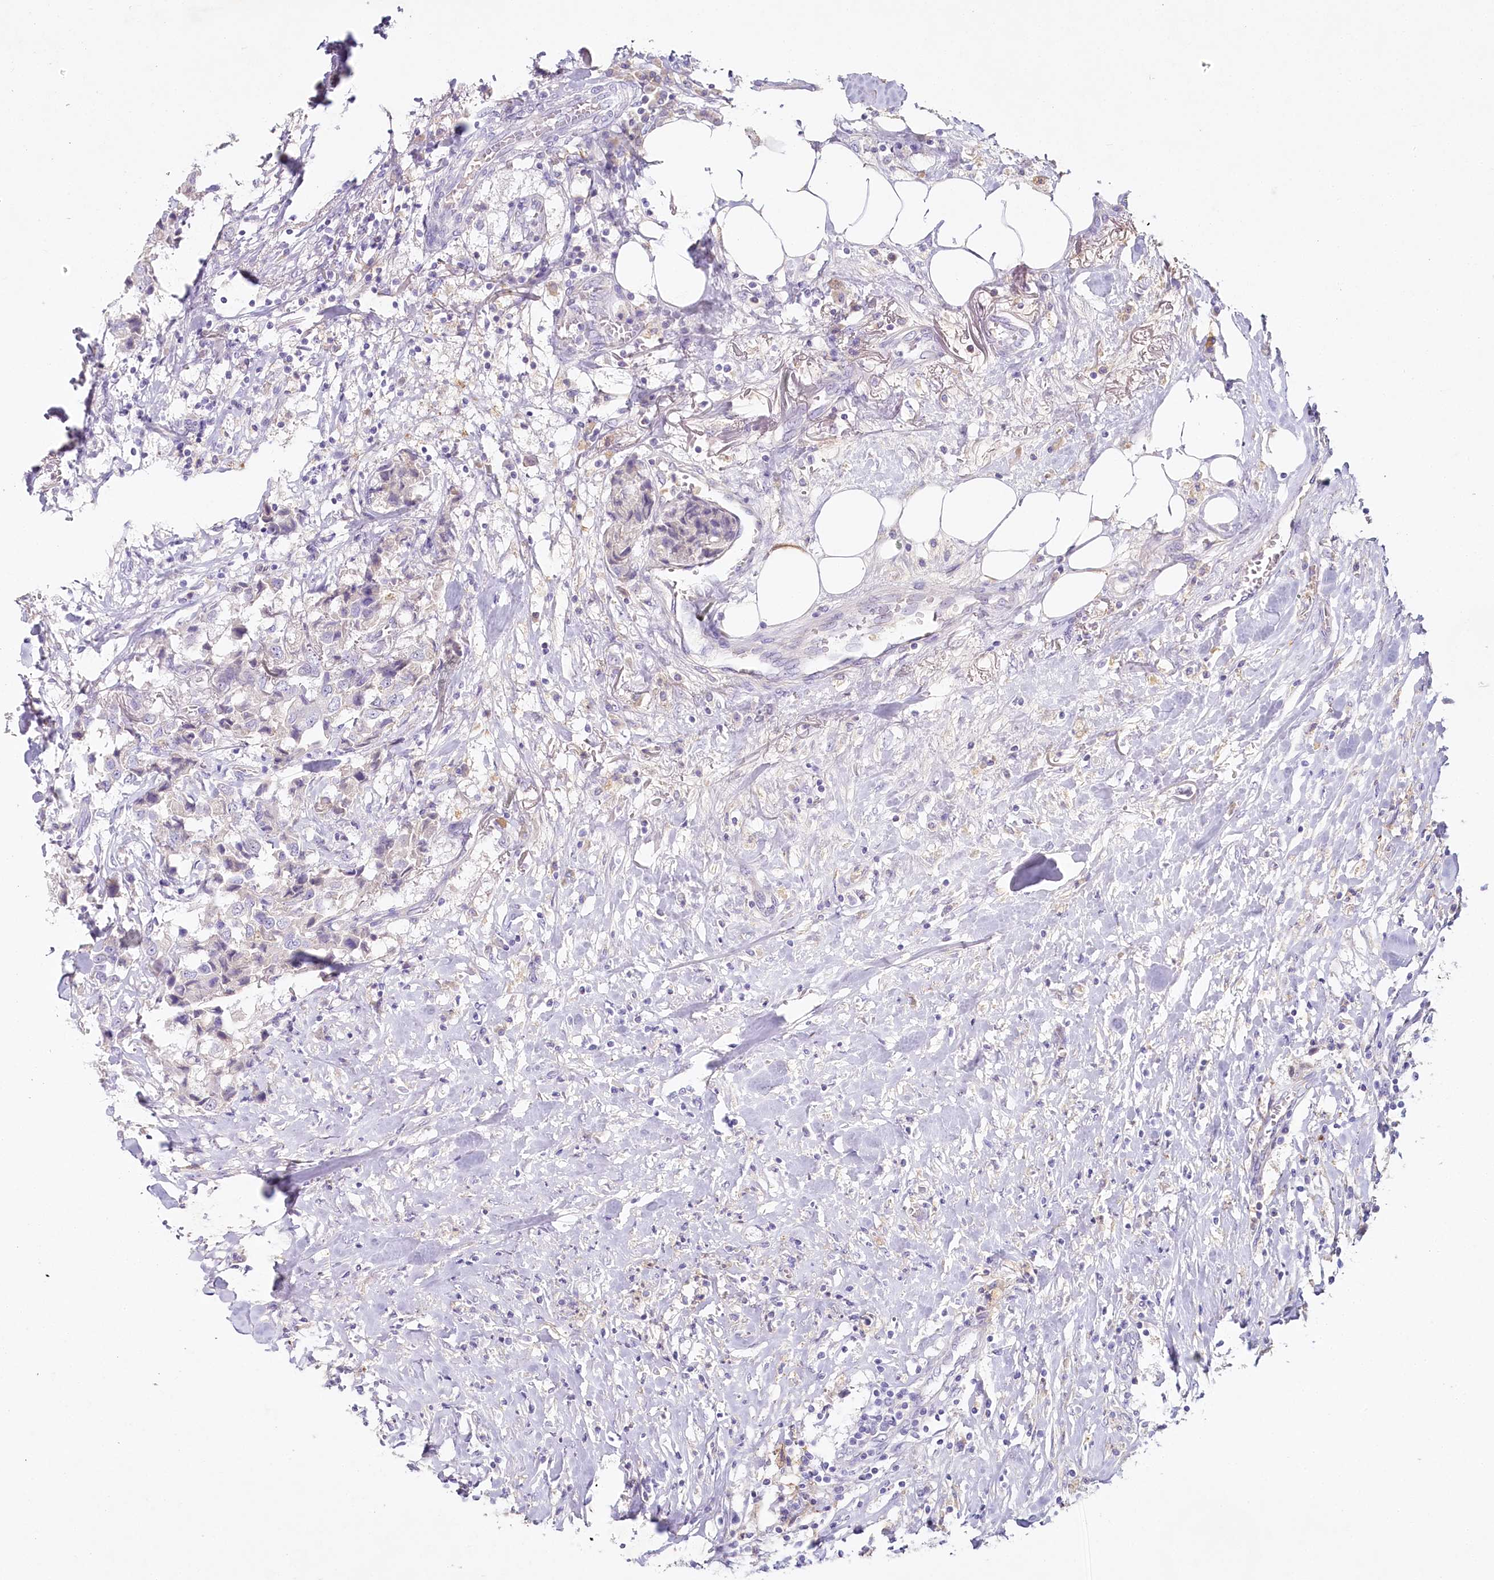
{"staining": {"intensity": "negative", "quantity": "none", "location": "none"}, "tissue": "breast cancer", "cell_type": "Tumor cells", "image_type": "cancer", "snomed": [{"axis": "morphology", "description": "Duct carcinoma"}, {"axis": "topography", "description": "Breast"}], "caption": "This is a histopathology image of immunohistochemistry staining of intraductal carcinoma (breast), which shows no positivity in tumor cells.", "gene": "HPD", "patient": {"sex": "female", "age": 80}}